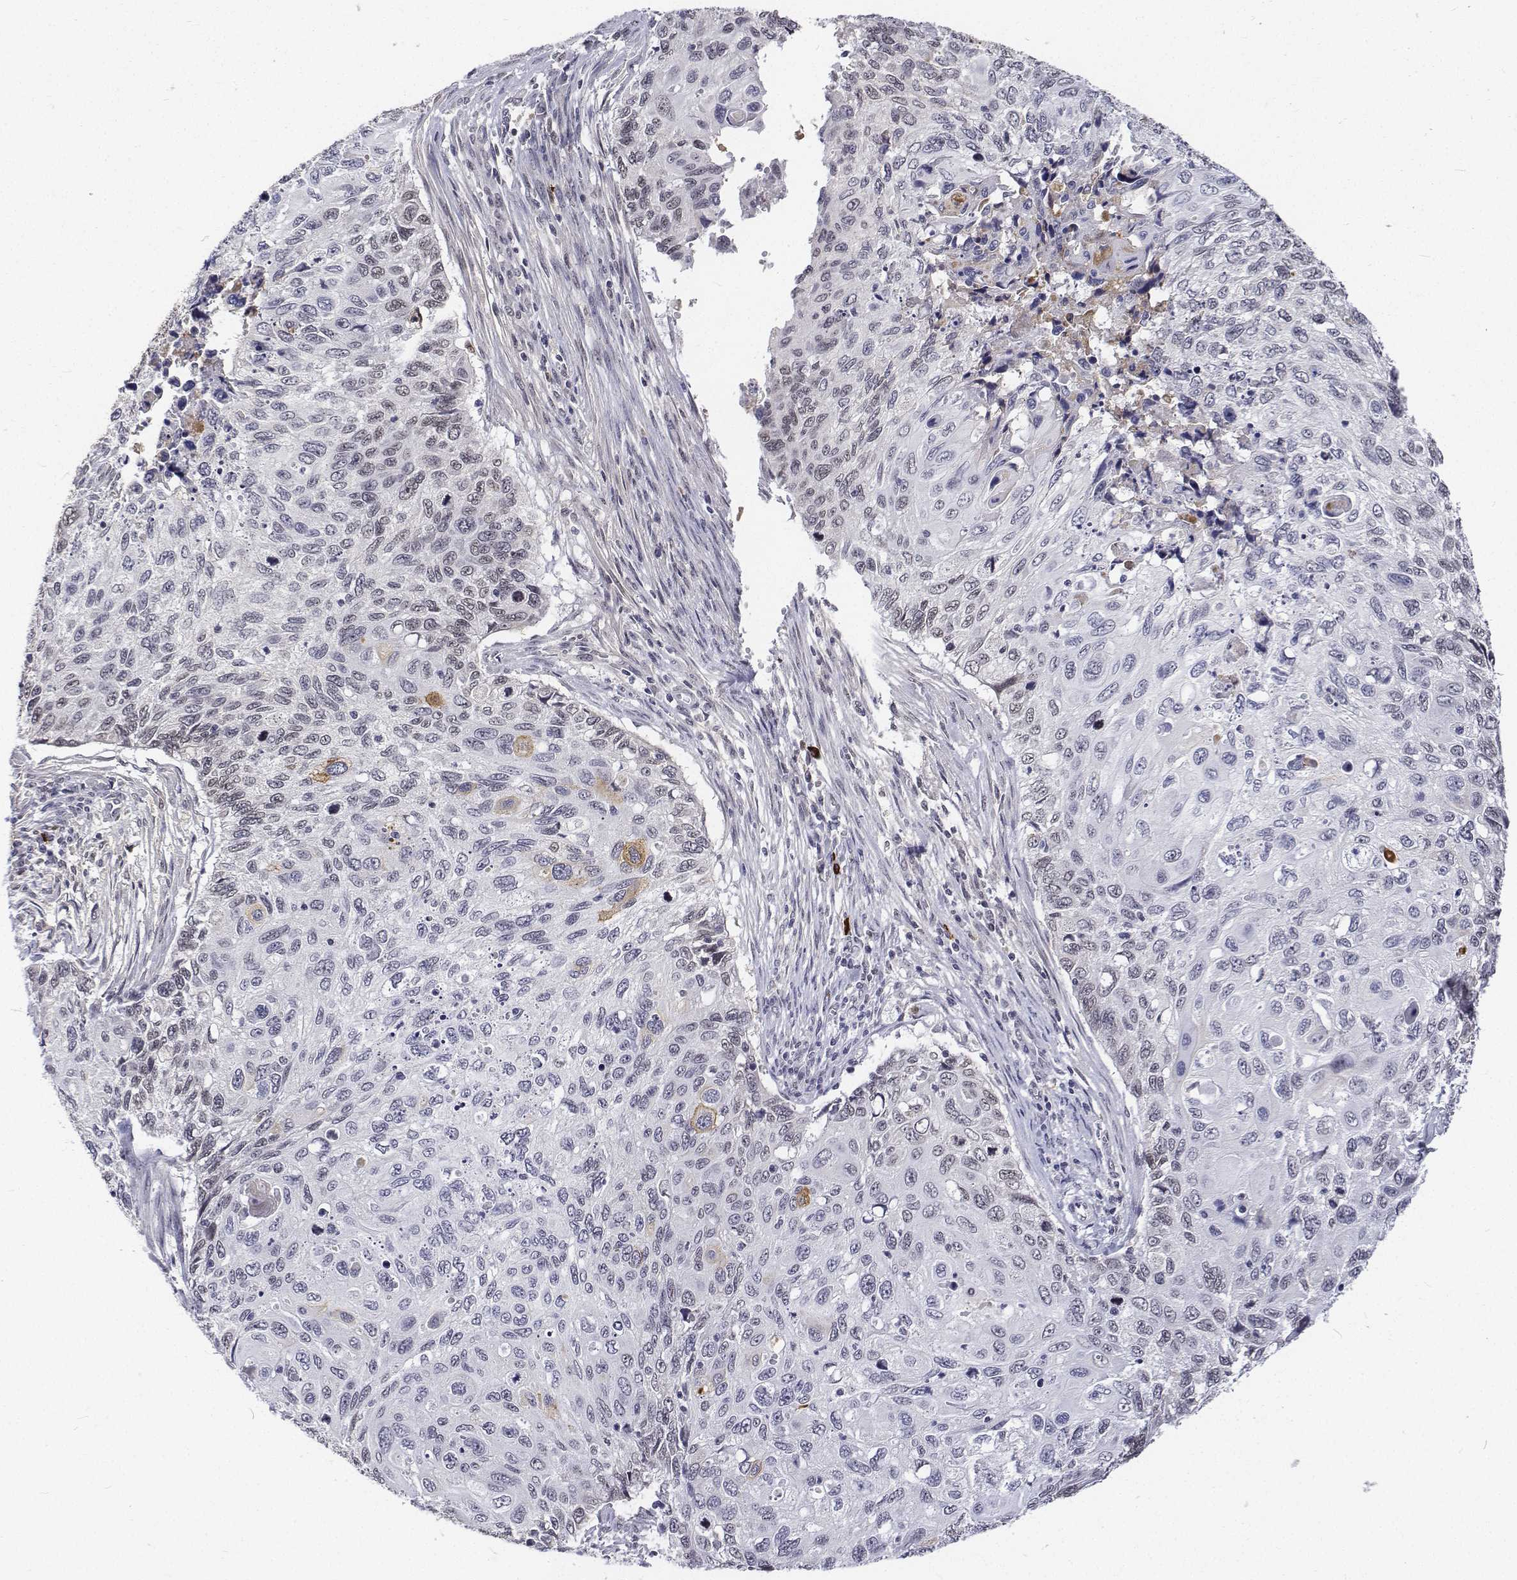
{"staining": {"intensity": "negative", "quantity": "none", "location": "none"}, "tissue": "cervical cancer", "cell_type": "Tumor cells", "image_type": "cancer", "snomed": [{"axis": "morphology", "description": "Squamous cell carcinoma, NOS"}, {"axis": "topography", "description": "Cervix"}], "caption": "High power microscopy image of an immunohistochemistry (IHC) micrograph of cervical cancer, revealing no significant staining in tumor cells.", "gene": "ATRX", "patient": {"sex": "female", "age": 70}}